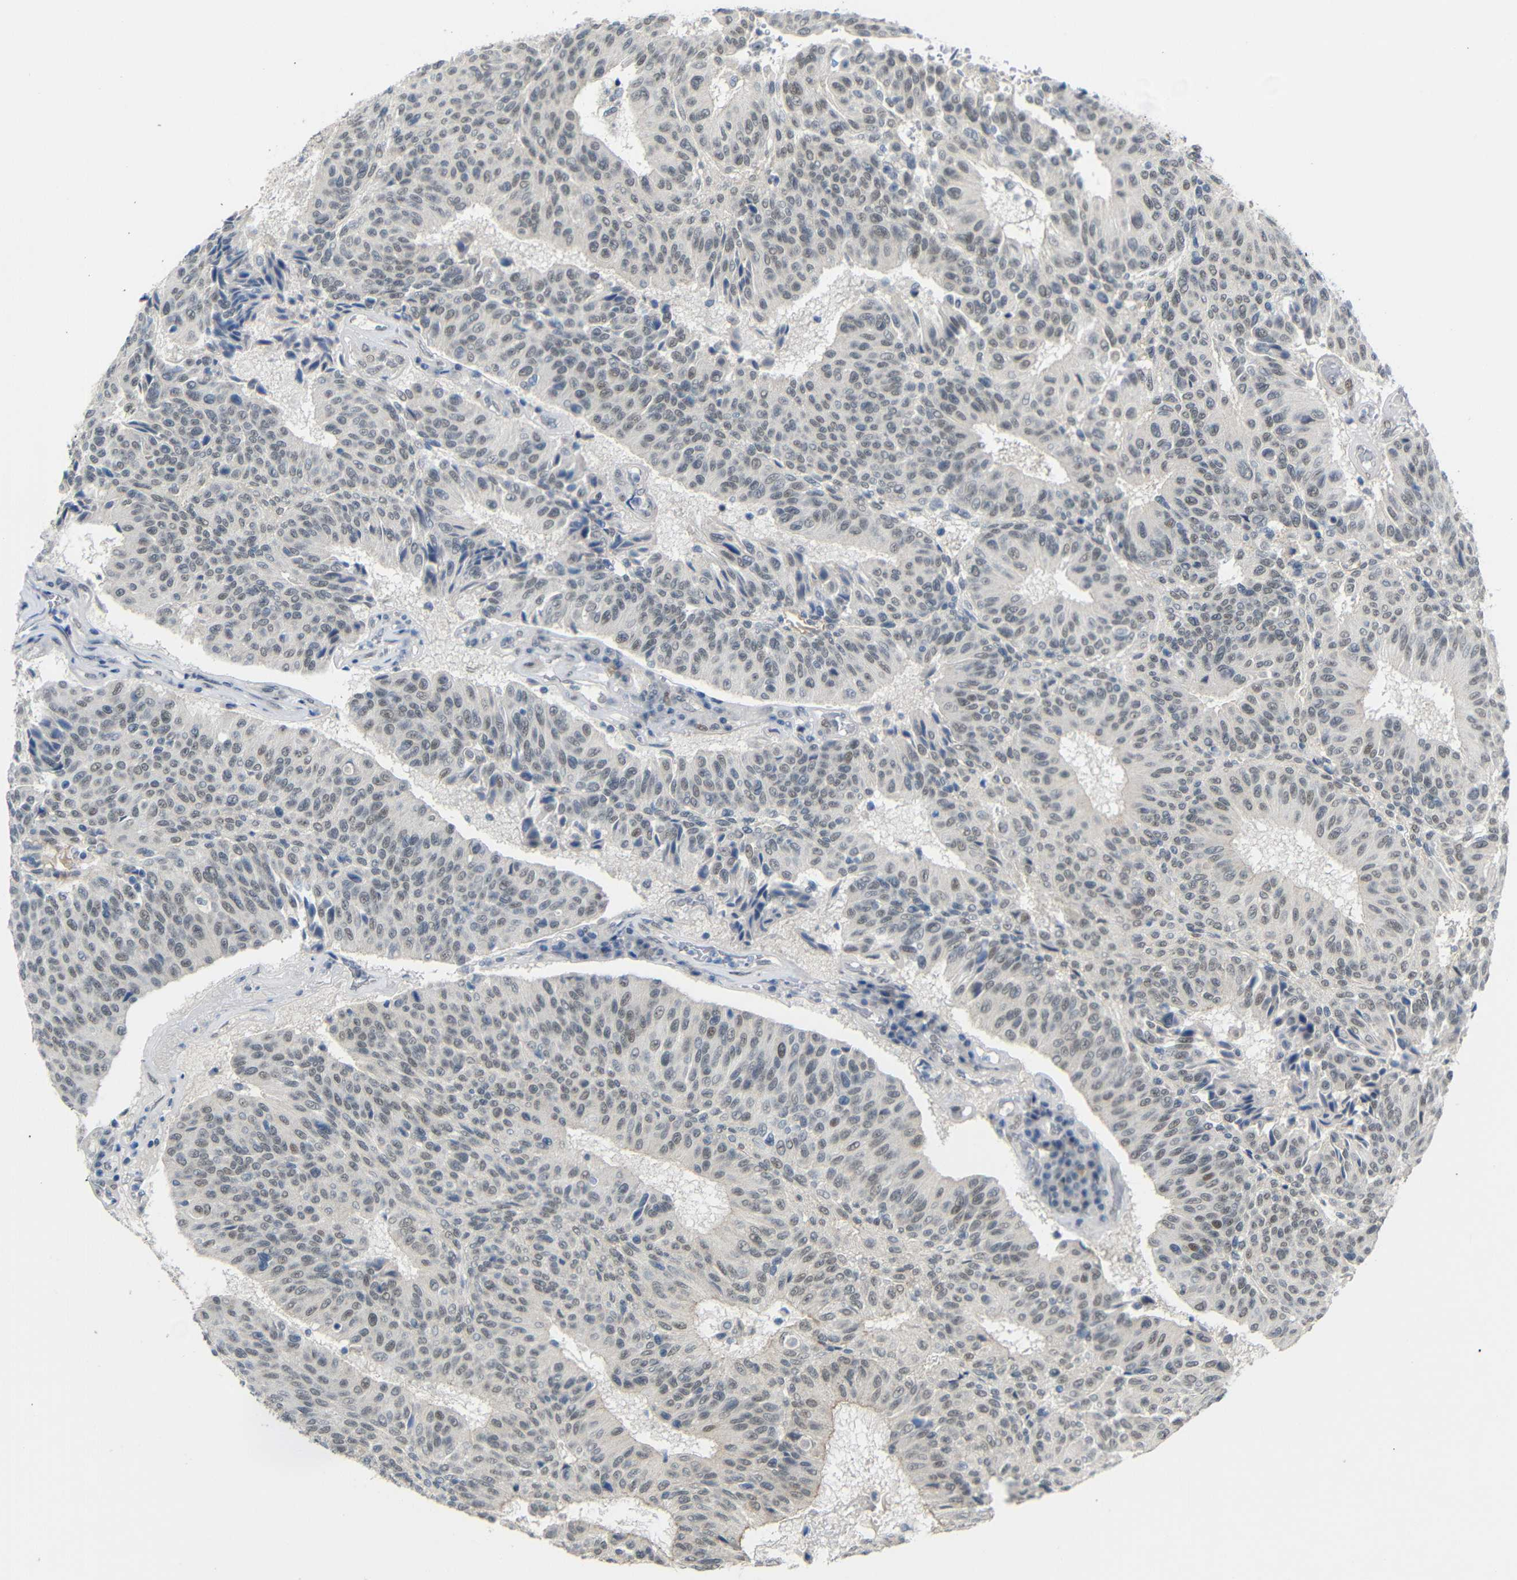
{"staining": {"intensity": "weak", "quantity": ">75%", "location": "nuclear"}, "tissue": "urothelial cancer", "cell_type": "Tumor cells", "image_type": "cancer", "snomed": [{"axis": "morphology", "description": "Urothelial carcinoma, High grade"}, {"axis": "topography", "description": "Urinary bladder"}], "caption": "Protein staining of urothelial carcinoma (high-grade) tissue reveals weak nuclear positivity in approximately >75% of tumor cells.", "gene": "GPR158", "patient": {"sex": "male", "age": 66}}